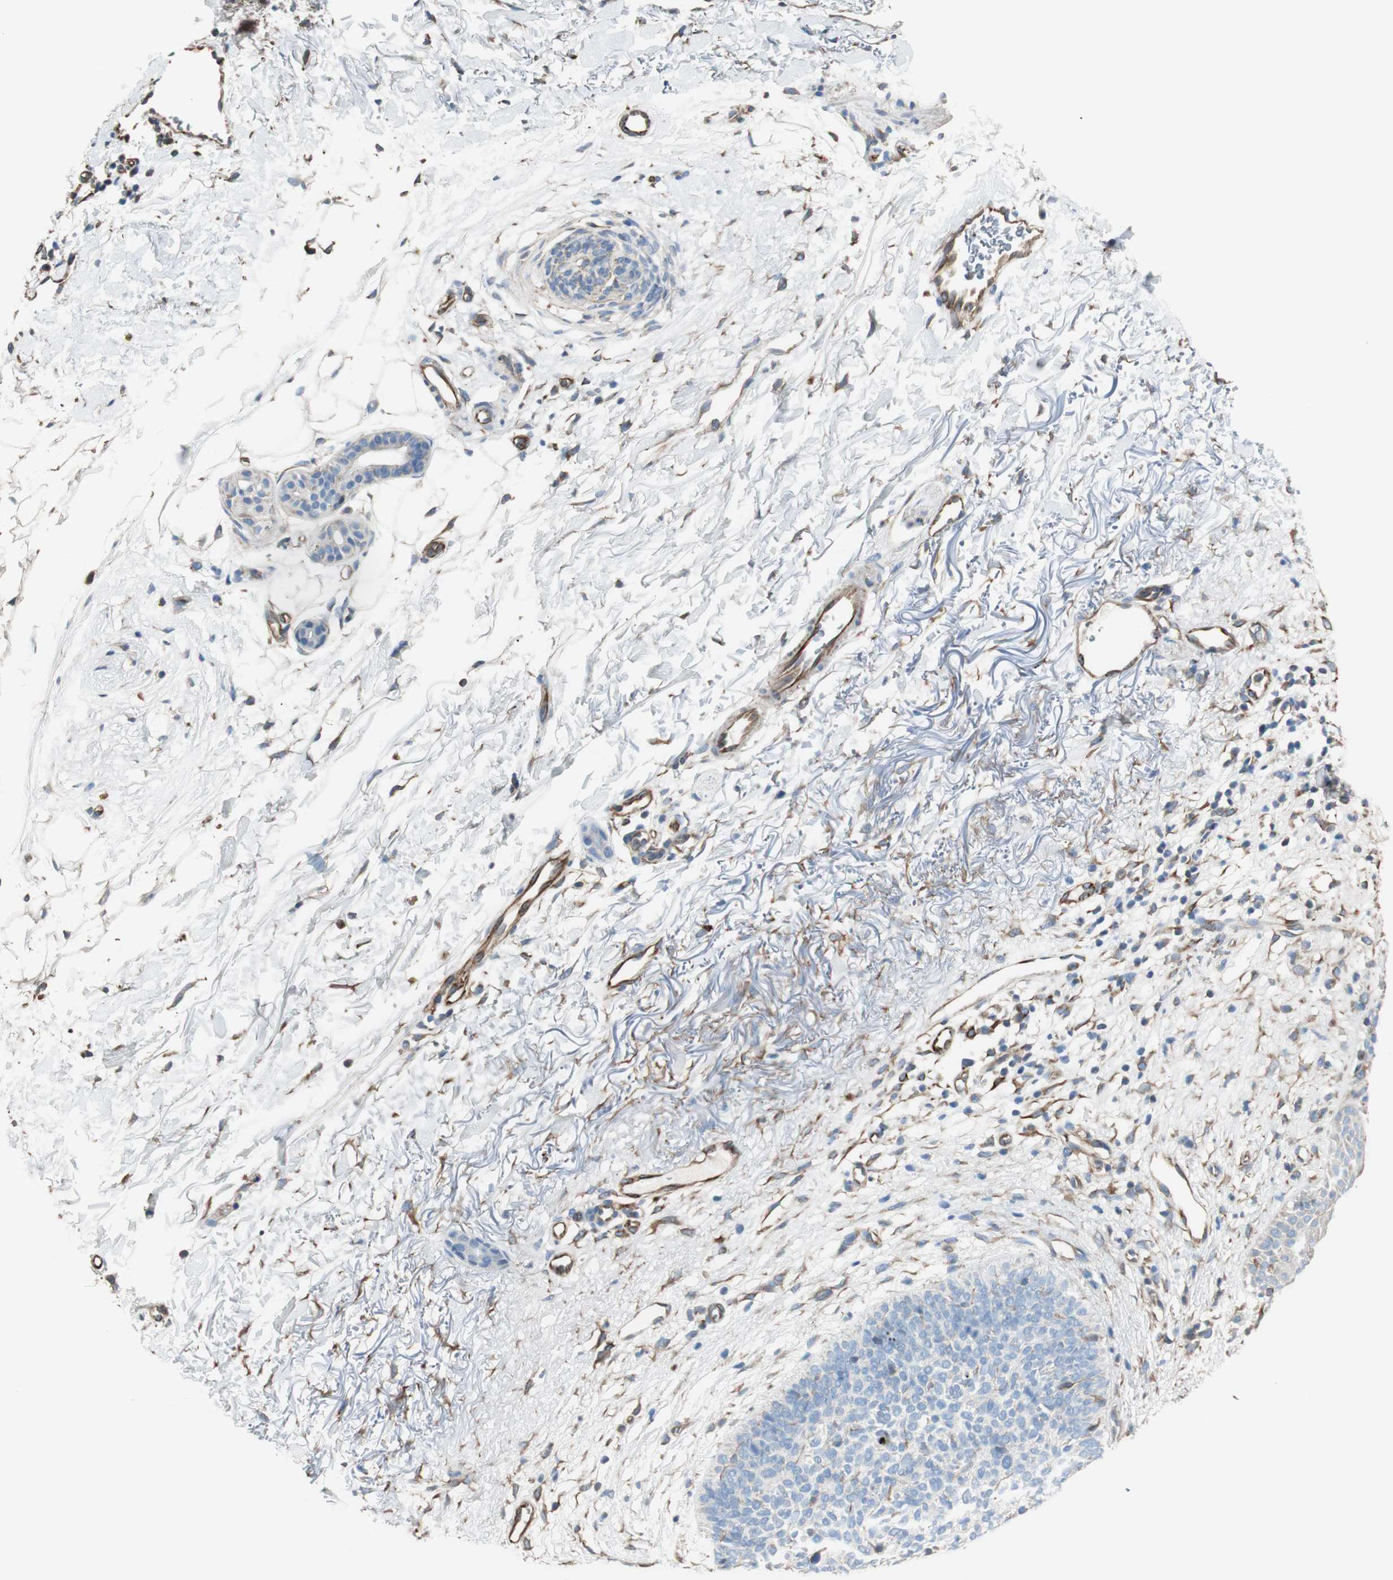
{"staining": {"intensity": "negative", "quantity": "none", "location": "none"}, "tissue": "skin cancer", "cell_type": "Tumor cells", "image_type": "cancer", "snomed": [{"axis": "morphology", "description": "Basal cell carcinoma"}, {"axis": "topography", "description": "Skin"}], "caption": "A histopathology image of human skin cancer (basal cell carcinoma) is negative for staining in tumor cells. Nuclei are stained in blue.", "gene": "SRCIN1", "patient": {"sex": "female", "age": 70}}